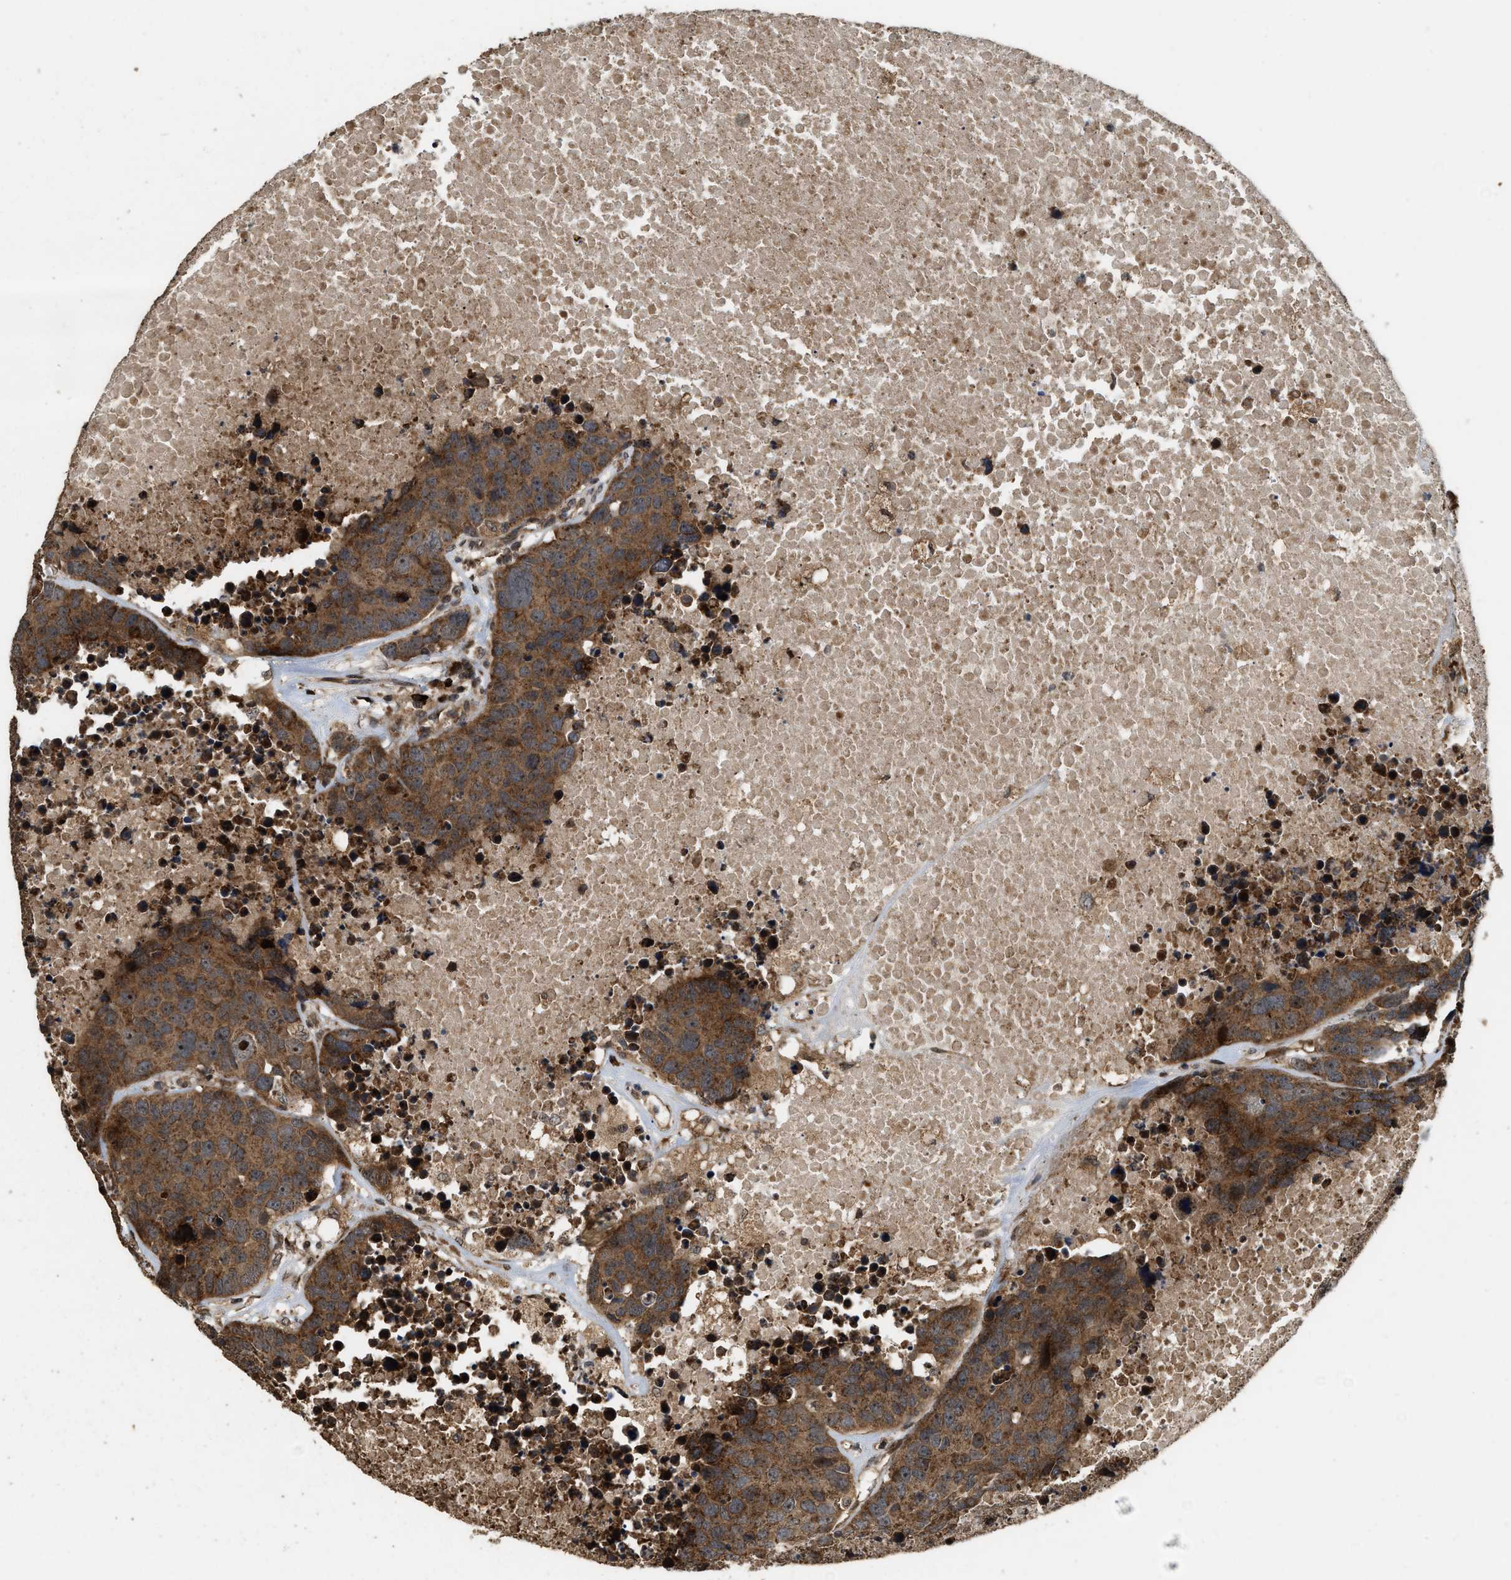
{"staining": {"intensity": "moderate", "quantity": ">75%", "location": "cytoplasmic/membranous,nuclear"}, "tissue": "carcinoid", "cell_type": "Tumor cells", "image_type": "cancer", "snomed": [{"axis": "morphology", "description": "Carcinoid, malignant, NOS"}, {"axis": "topography", "description": "Lung"}], "caption": "This is a photomicrograph of immunohistochemistry (IHC) staining of carcinoid, which shows moderate staining in the cytoplasmic/membranous and nuclear of tumor cells.", "gene": "ELP2", "patient": {"sex": "male", "age": 60}}